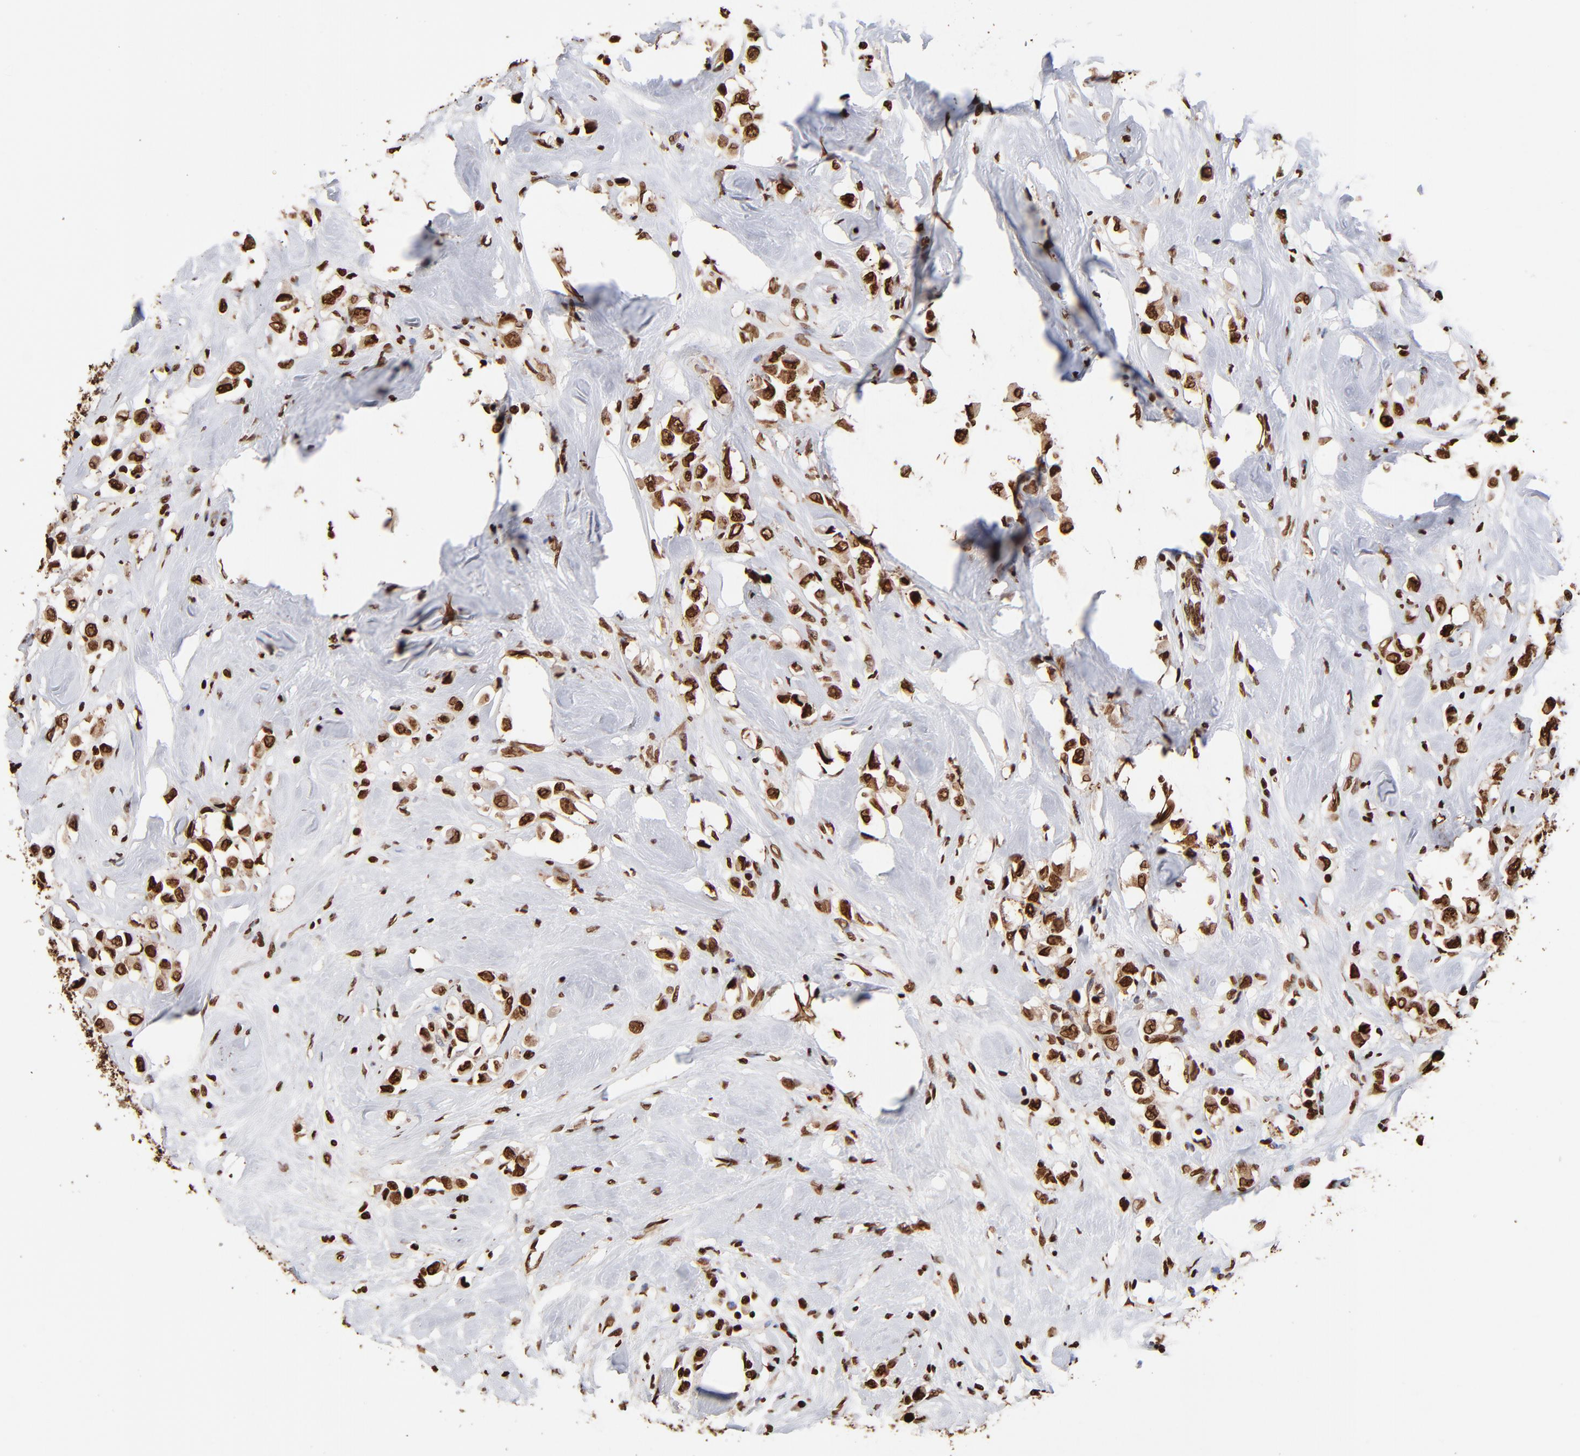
{"staining": {"intensity": "strong", "quantity": ">75%", "location": "nuclear"}, "tissue": "breast cancer", "cell_type": "Tumor cells", "image_type": "cancer", "snomed": [{"axis": "morphology", "description": "Duct carcinoma"}, {"axis": "topography", "description": "Breast"}], "caption": "Protein analysis of infiltrating ductal carcinoma (breast) tissue displays strong nuclear positivity in approximately >75% of tumor cells.", "gene": "ZNF544", "patient": {"sex": "female", "age": 61}}